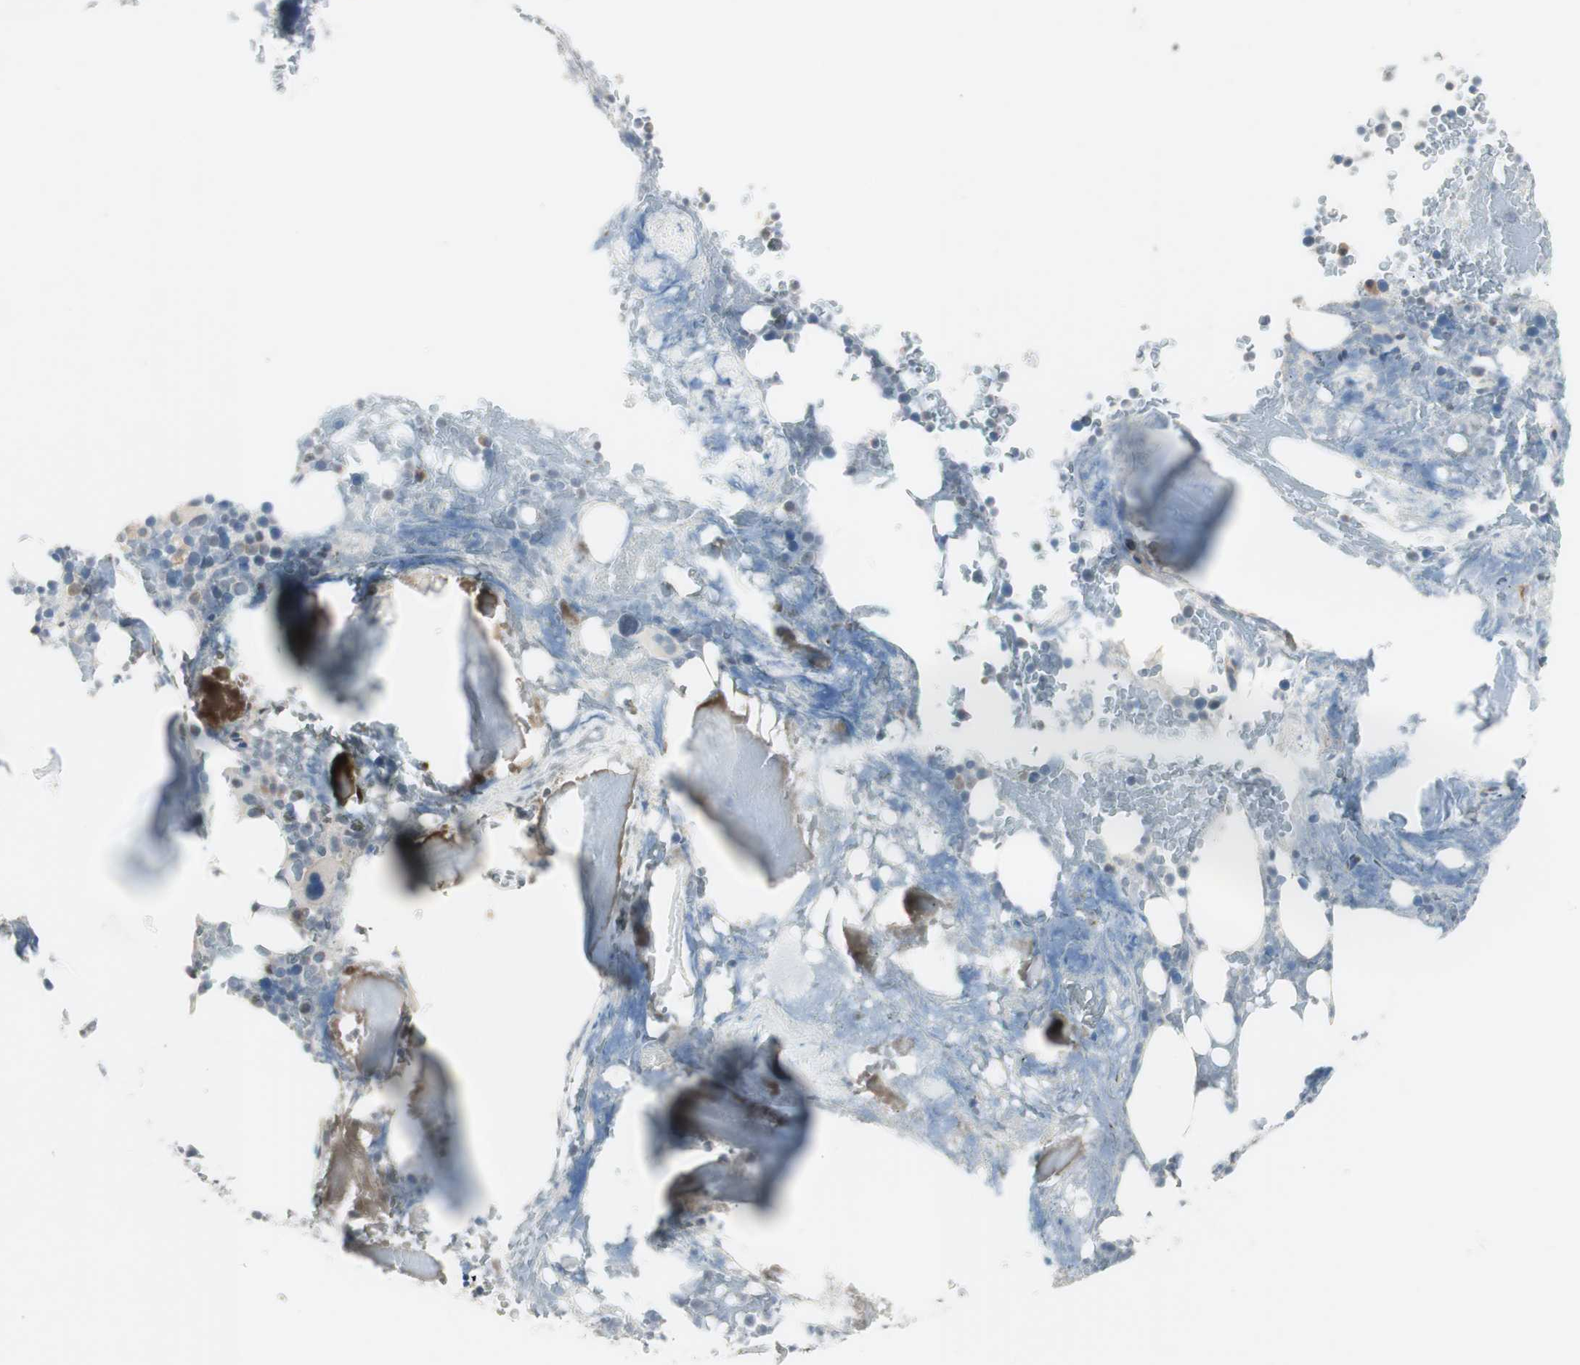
{"staining": {"intensity": "moderate", "quantity": "<25%", "location": "cytoplasmic/membranous"}, "tissue": "bone marrow", "cell_type": "Hematopoietic cells", "image_type": "normal", "snomed": [{"axis": "morphology", "description": "Normal tissue, NOS"}, {"axis": "topography", "description": "Bone marrow"}], "caption": "Human bone marrow stained with a brown dye reveals moderate cytoplasmic/membranous positive staining in approximately <25% of hematopoietic cells.", "gene": "ITGB4", "patient": {"sex": "female", "age": 66}}